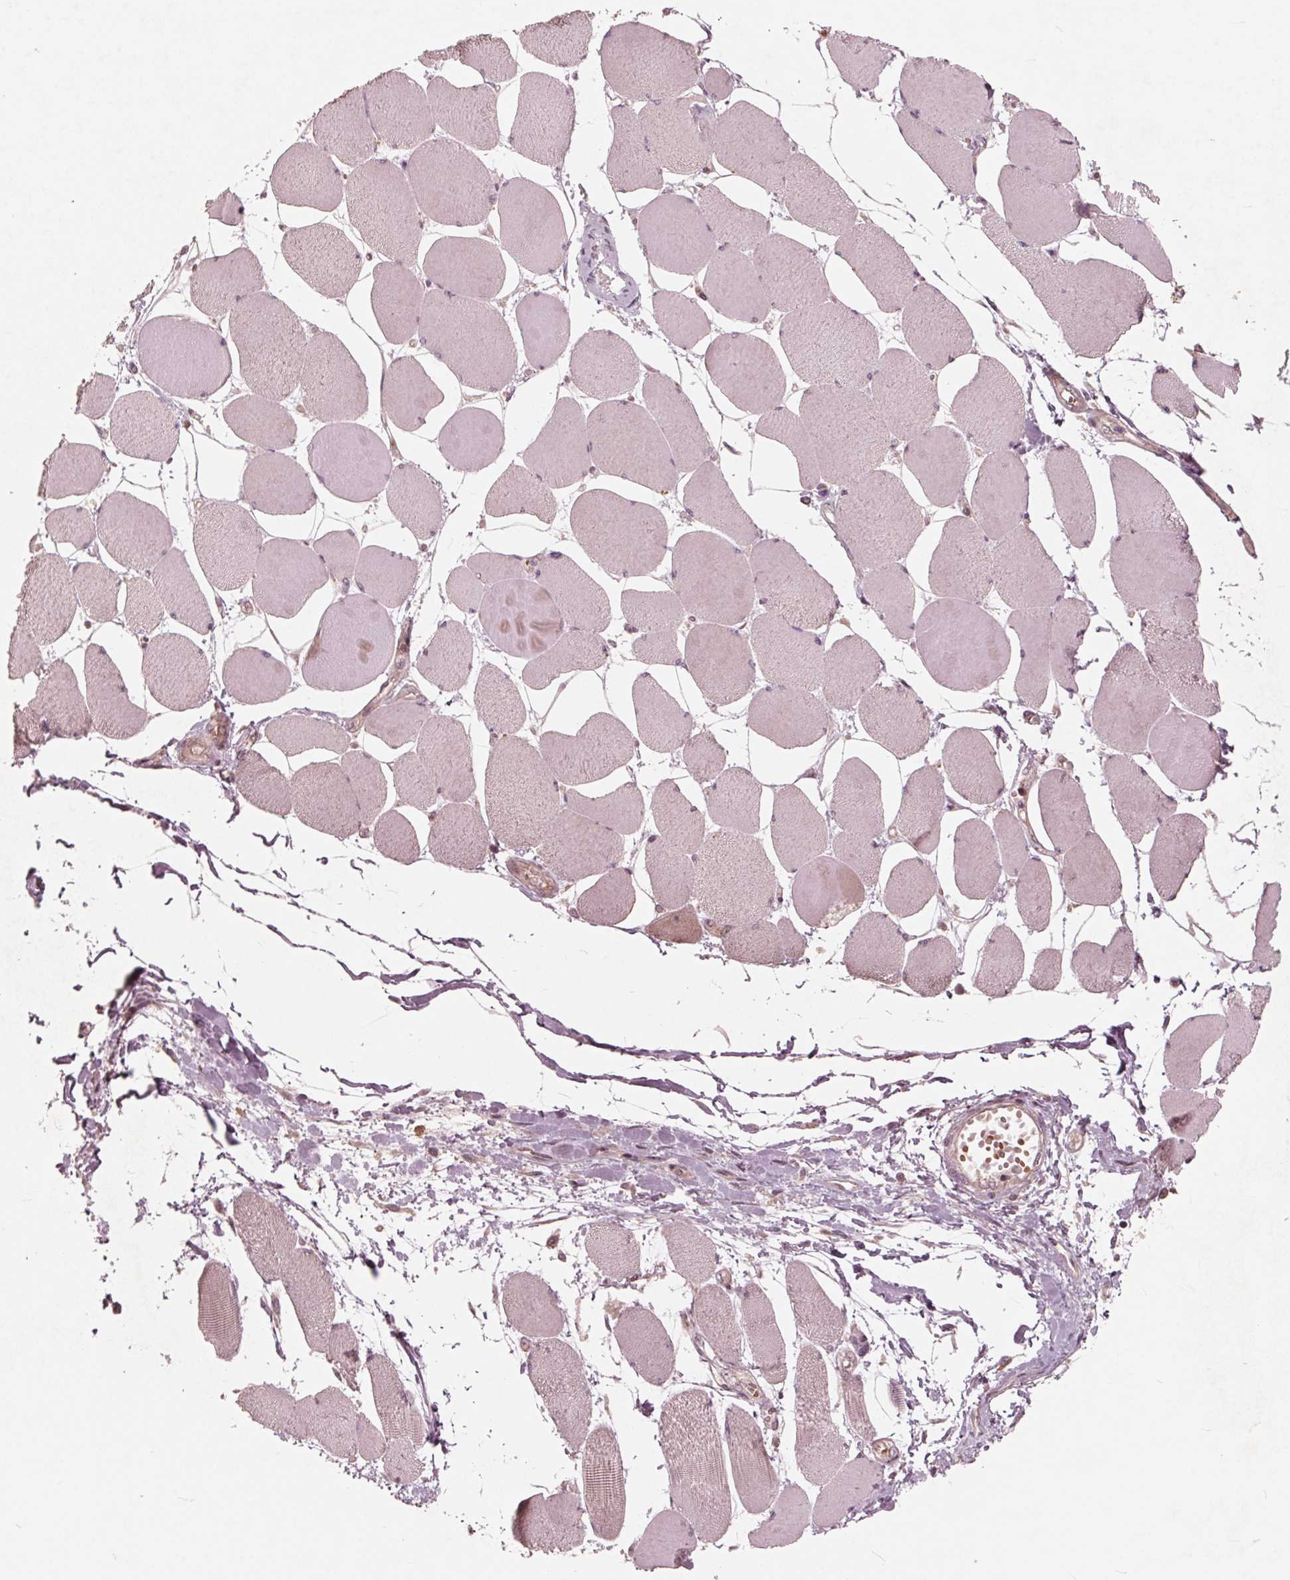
{"staining": {"intensity": "weak", "quantity": "<25%", "location": "cytoplasmic/membranous"}, "tissue": "skeletal muscle", "cell_type": "Myocytes", "image_type": "normal", "snomed": [{"axis": "morphology", "description": "Normal tissue, NOS"}, {"axis": "topography", "description": "Skeletal muscle"}], "caption": "The histopathology image shows no significant positivity in myocytes of skeletal muscle. (Brightfield microscopy of DAB immunohistochemistry (IHC) at high magnification).", "gene": "UBALD1", "patient": {"sex": "female", "age": 75}}